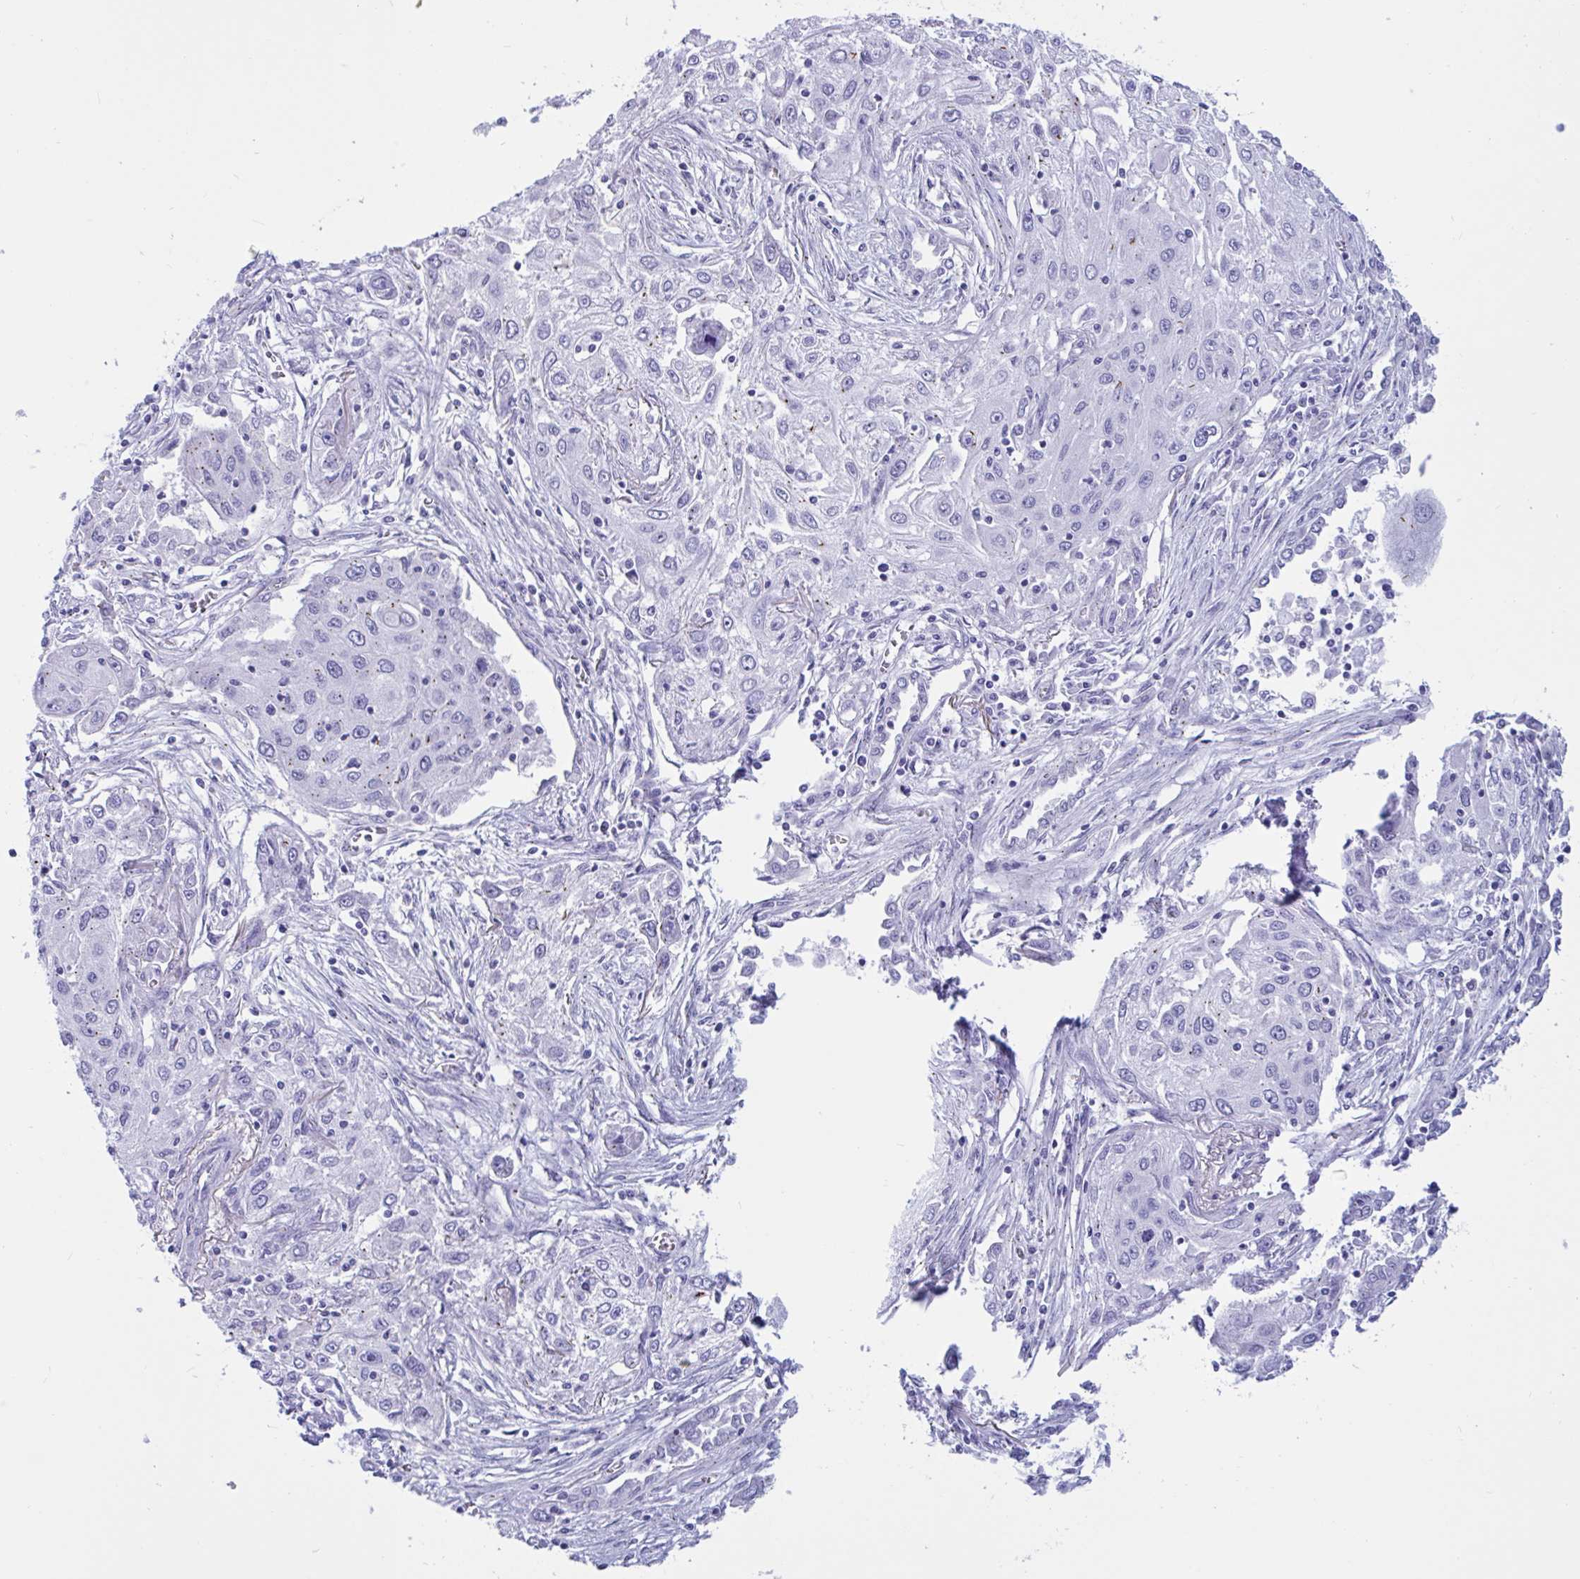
{"staining": {"intensity": "moderate", "quantity": "<25%", "location": "cytoplasmic/membranous"}, "tissue": "lung cancer", "cell_type": "Tumor cells", "image_type": "cancer", "snomed": [{"axis": "morphology", "description": "Squamous cell carcinoma, NOS"}, {"axis": "topography", "description": "Lung"}], "caption": "A histopathology image of human squamous cell carcinoma (lung) stained for a protein shows moderate cytoplasmic/membranous brown staining in tumor cells. The protein is shown in brown color, while the nuclei are stained blue.", "gene": "RNASE3", "patient": {"sex": "female", "age": 69}}